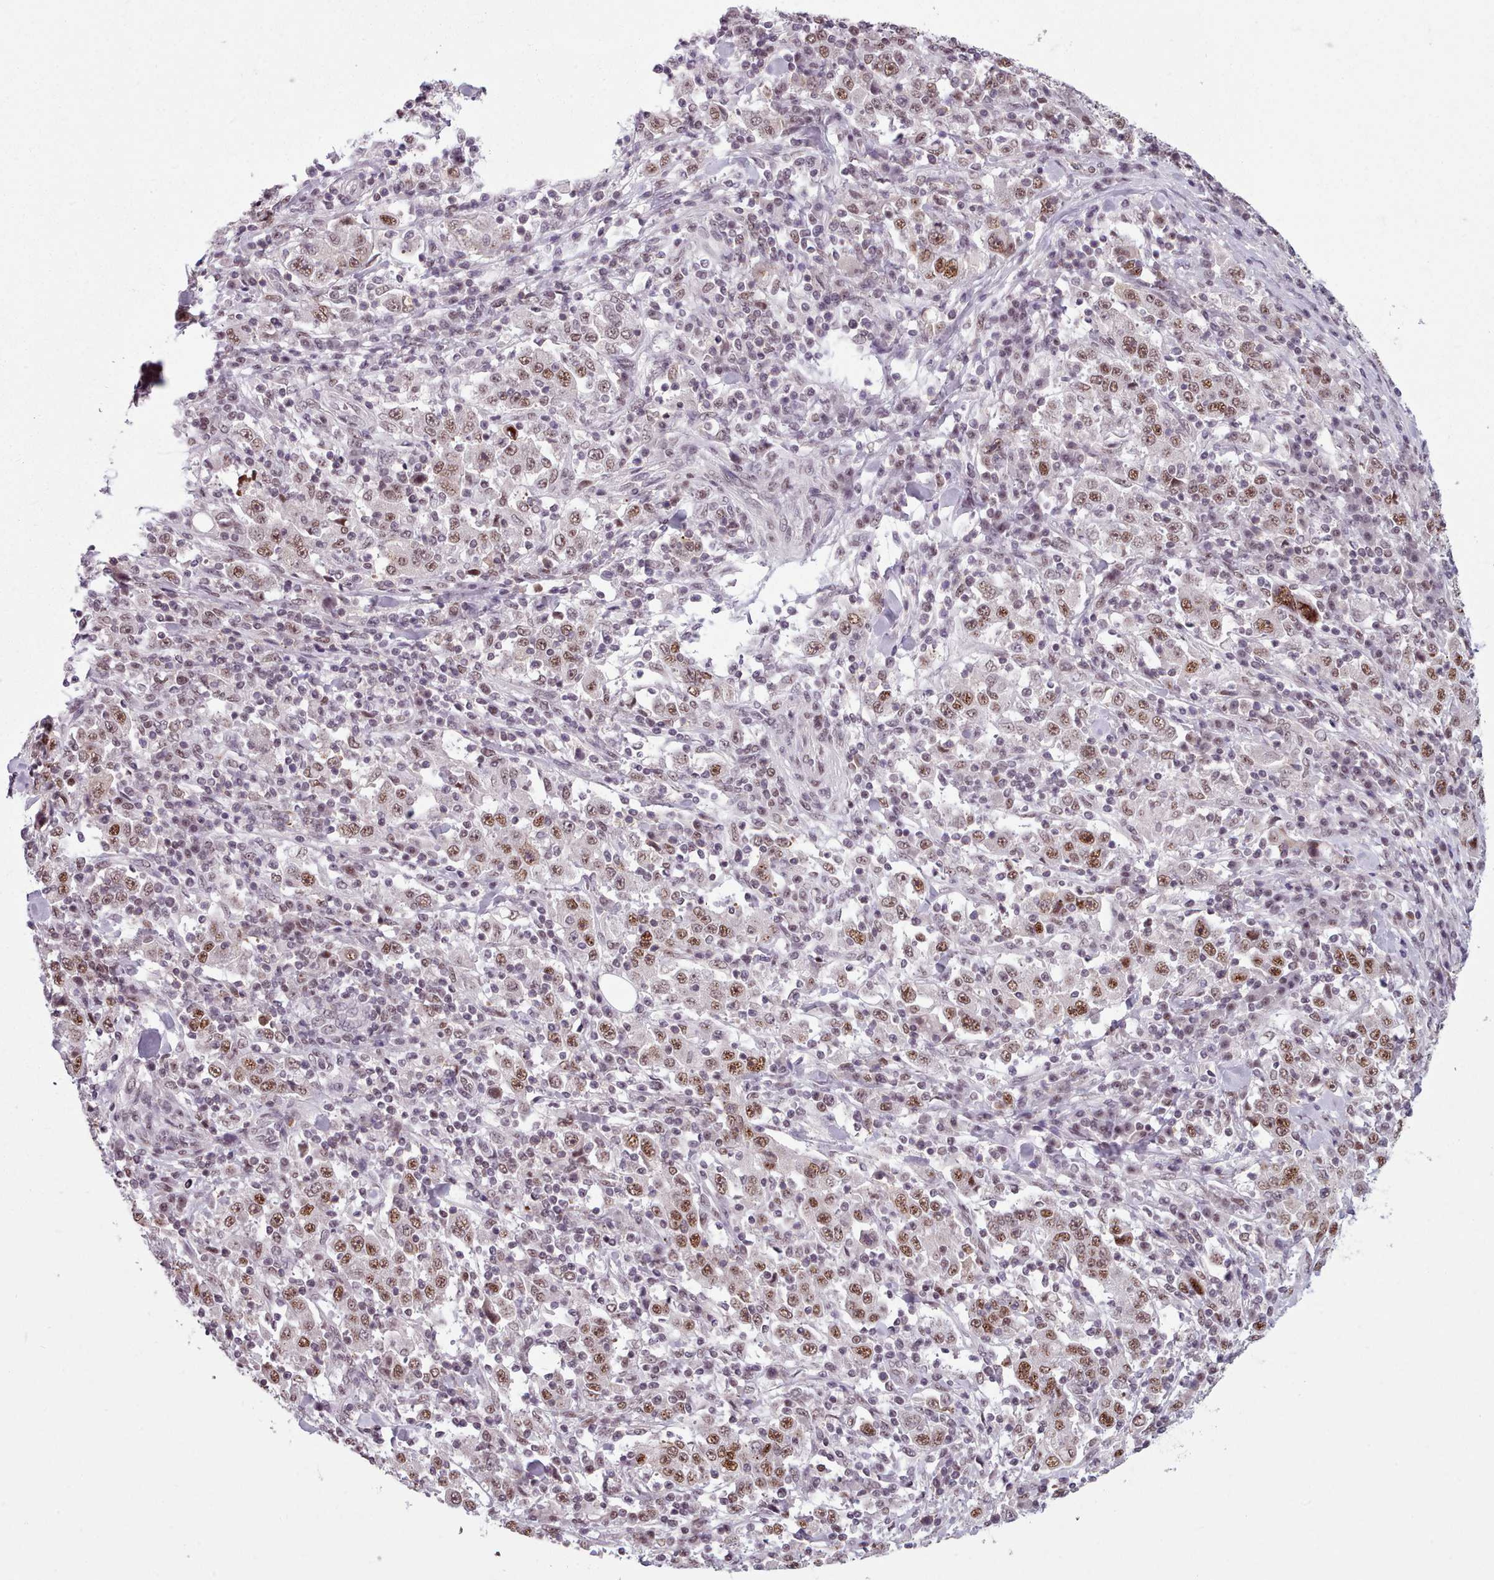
{"staining": {"intensity": "moderate", "quantity": ">75%", "location": "nuclear"}, "tissue": "stomach cancer", "cell_type": "Tumor cells", "image_type": "cancer", "snomed": [{"axis": "morphology", "description": "Normal tissue, NOS"}, {"axis": "morphology", "description": "Adenocarcinoma, NOS"}, {"axis": "topography", "description": "Stomach, upper"}, {"axis": "topography", "description": "Stomach"}], "caption": "This is an image of IHC staining of stomach cancer, which shows moderate positivity in the nuclear of tumor cells.", "gene": "SRRM1", "patient": {"sex": "male", "age": 59}}